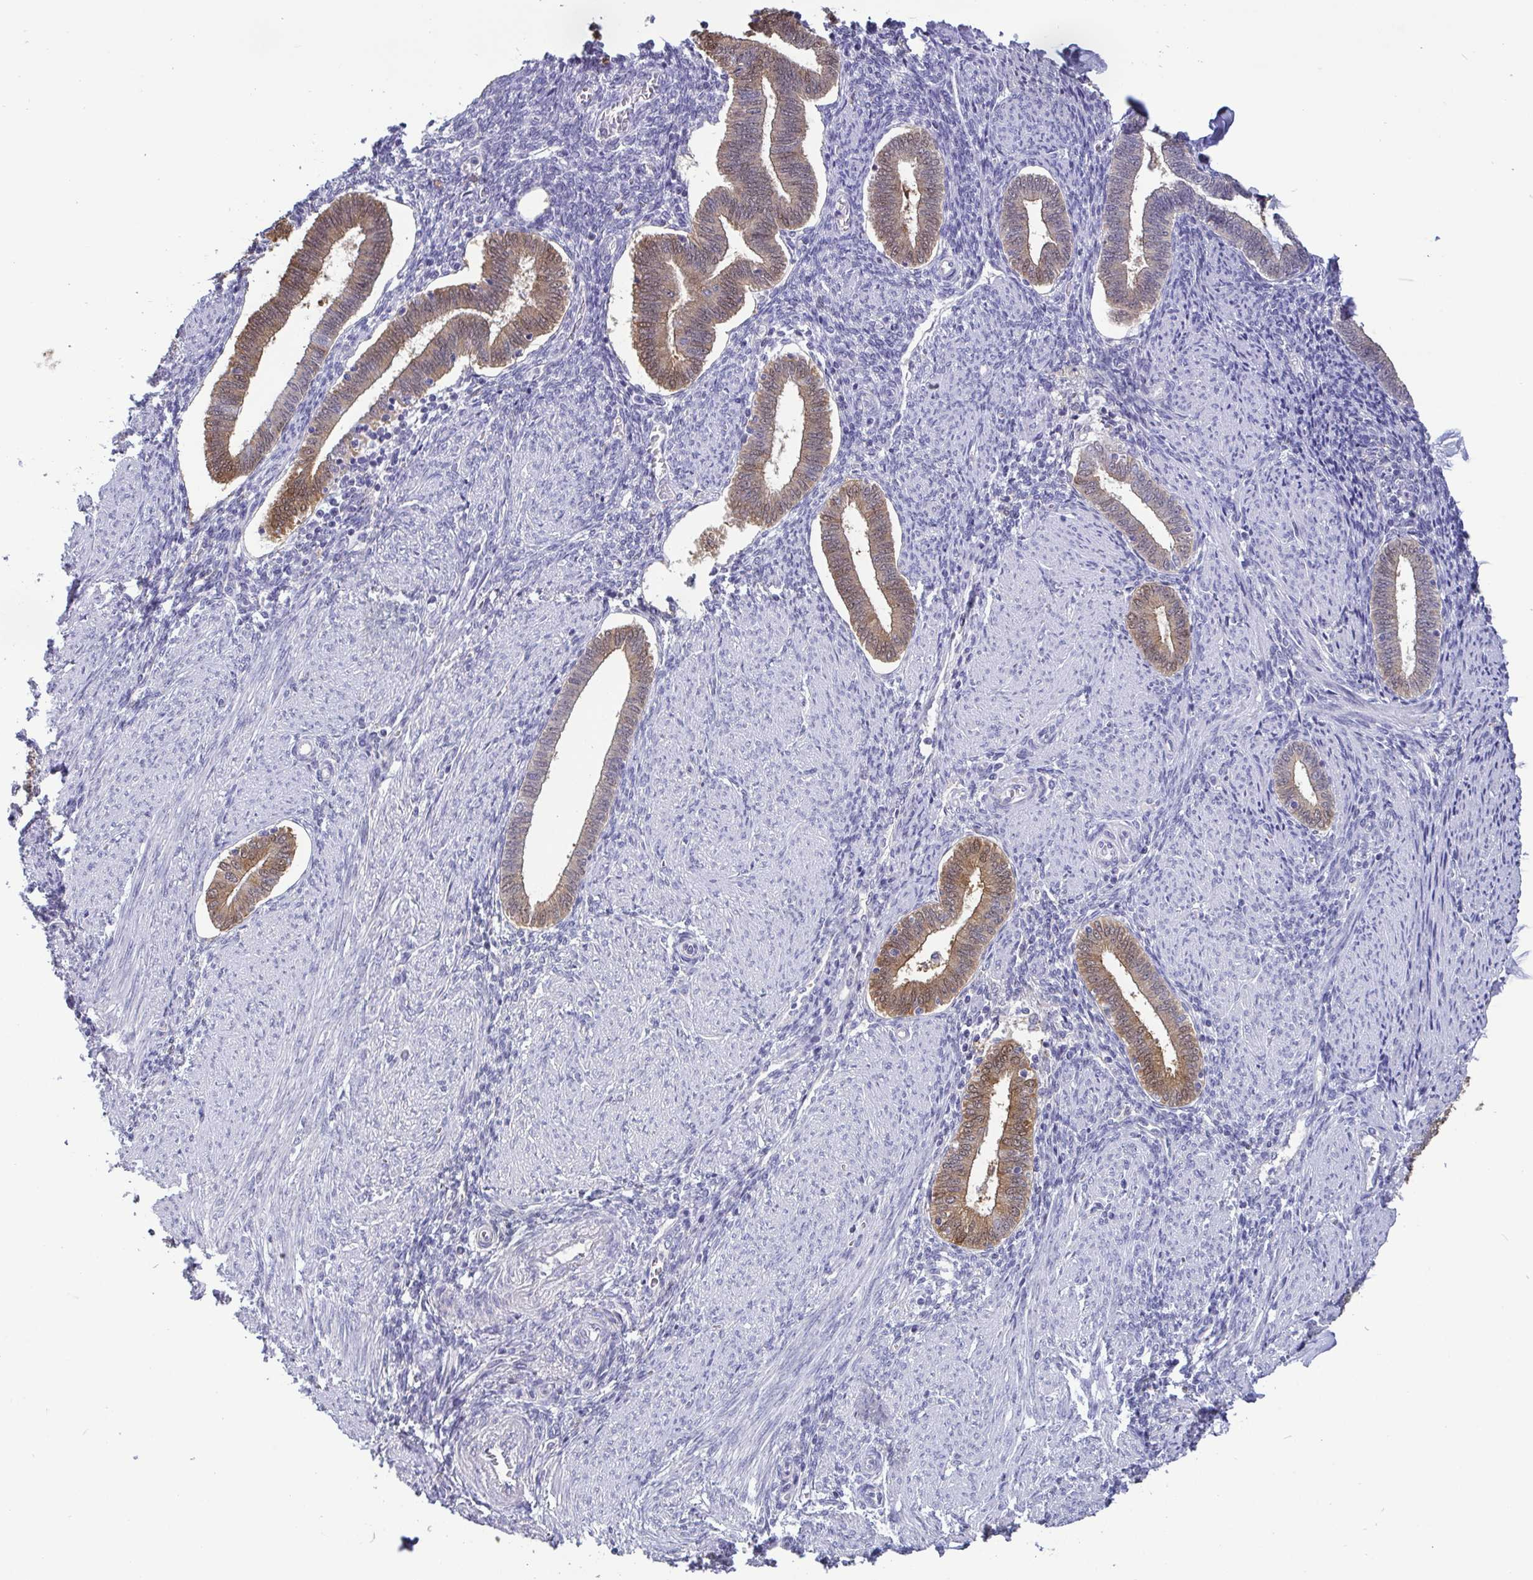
{"staining": {"intensity": "moderate", "quantity": "<25%", "location": "cytoplasmic/membranous"}, "tissue": "endometrium", "cell_type": "Cells in endometrial stroma", "image_type": "normal", "snomed": [{"axis": "morphology", "description": "Normal tissue, NOS"}, {"axis": "topography", "description": "Endometrium"}], "caption": "Benign endometrium demonstrates moderate cytoplasmic/membranous positivity in about <25% of cells in endometrial stroma.", "gene": "IDH1", "patient": {"sex": "female", "age": 42}}